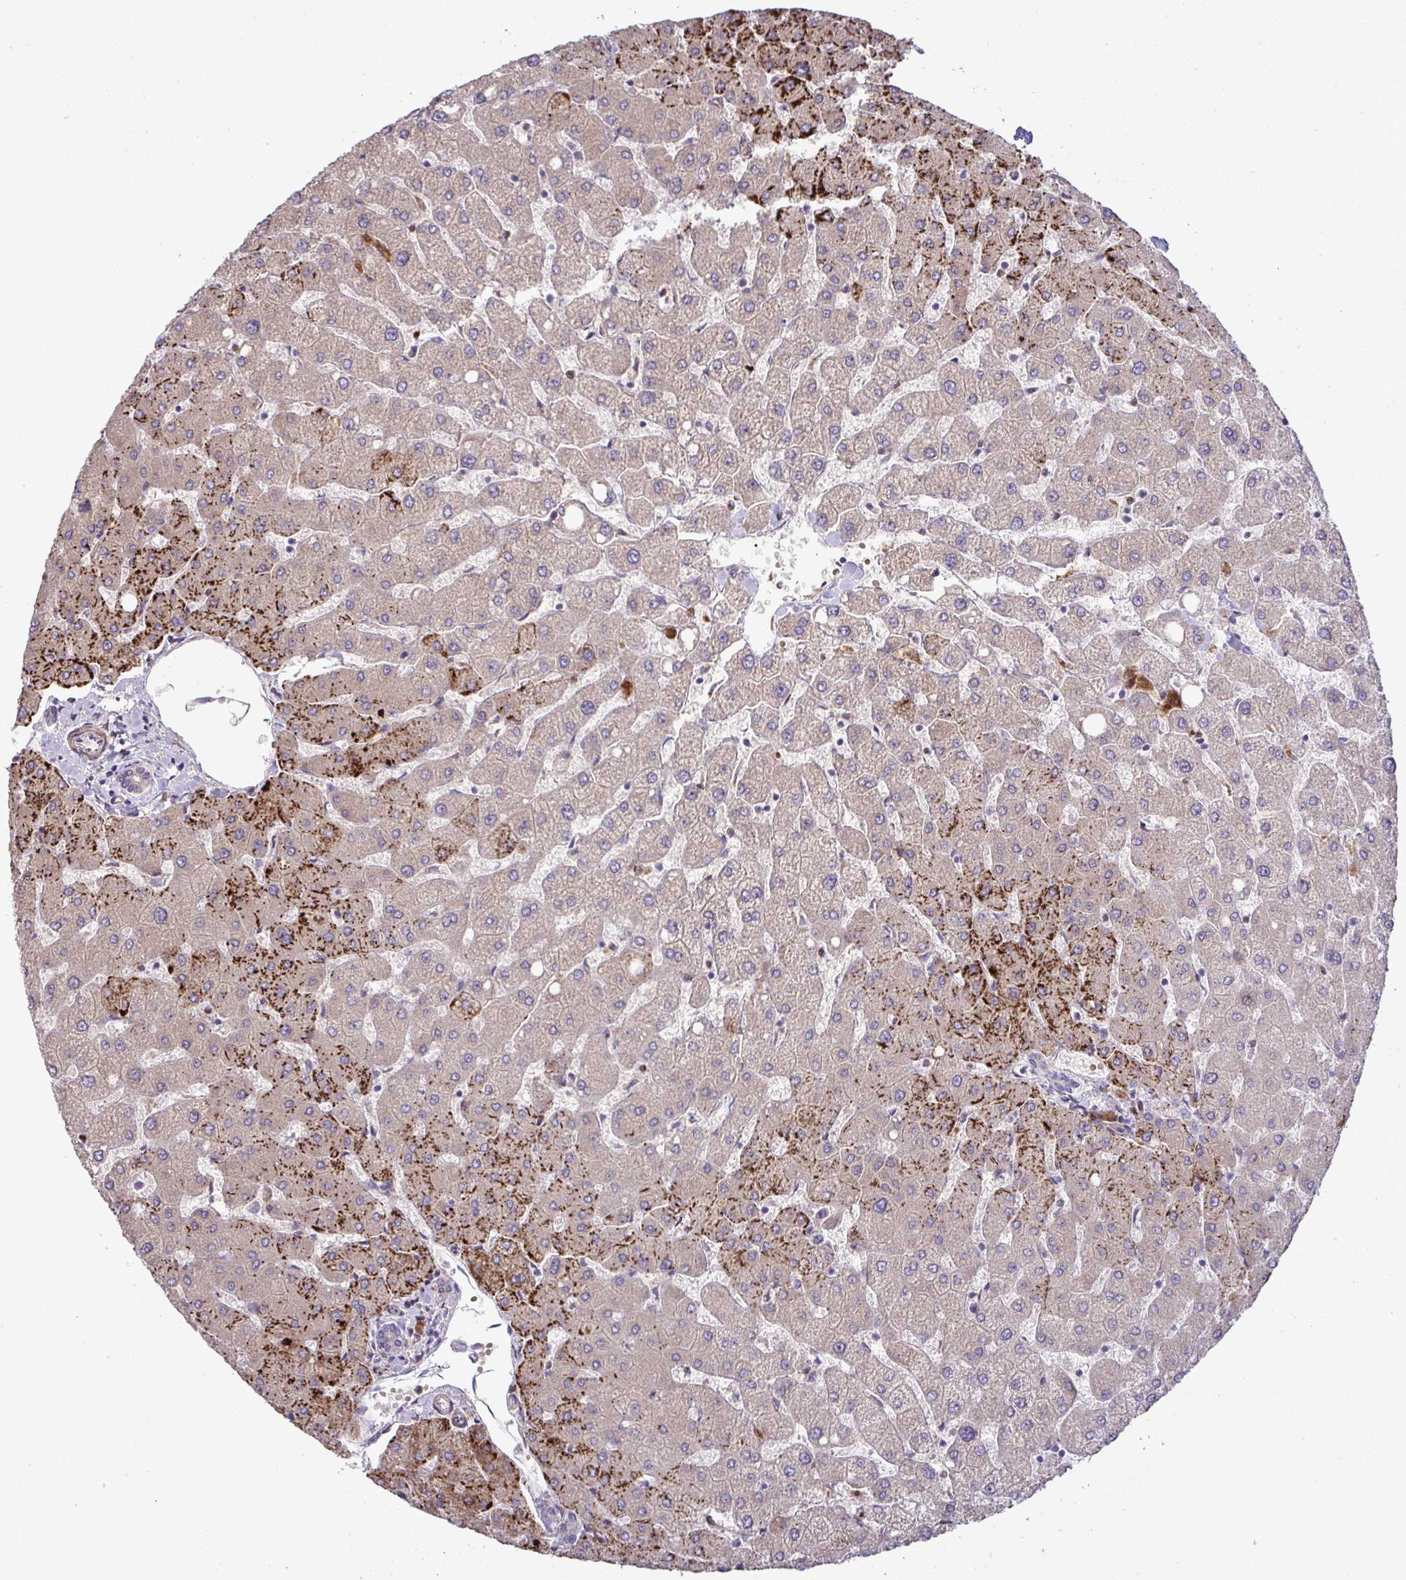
{"staining": {"intensity": "weak", "quantity": "<25%", "location": "cytoplasmic/membranous"}, "tissue": "liver", "cell_type": "Cholangiocytes", "image_type": "normal", "snomed": [{"axis": "morphology", "description": "Normal tissue, NOS"}, {"axis": "topography", "description": "Liver"}], "caption": "Immunohistochemical staining of benign human liver demonstrates no significant expression in cholangiocytes. (Brightfield microscopy of DAB (3,3'-diaminobenzidine) immunohistochemistry (IHC) at high magnification).", "gene": "LIMS1", "patient": {"sex": "female", "age": 54}}